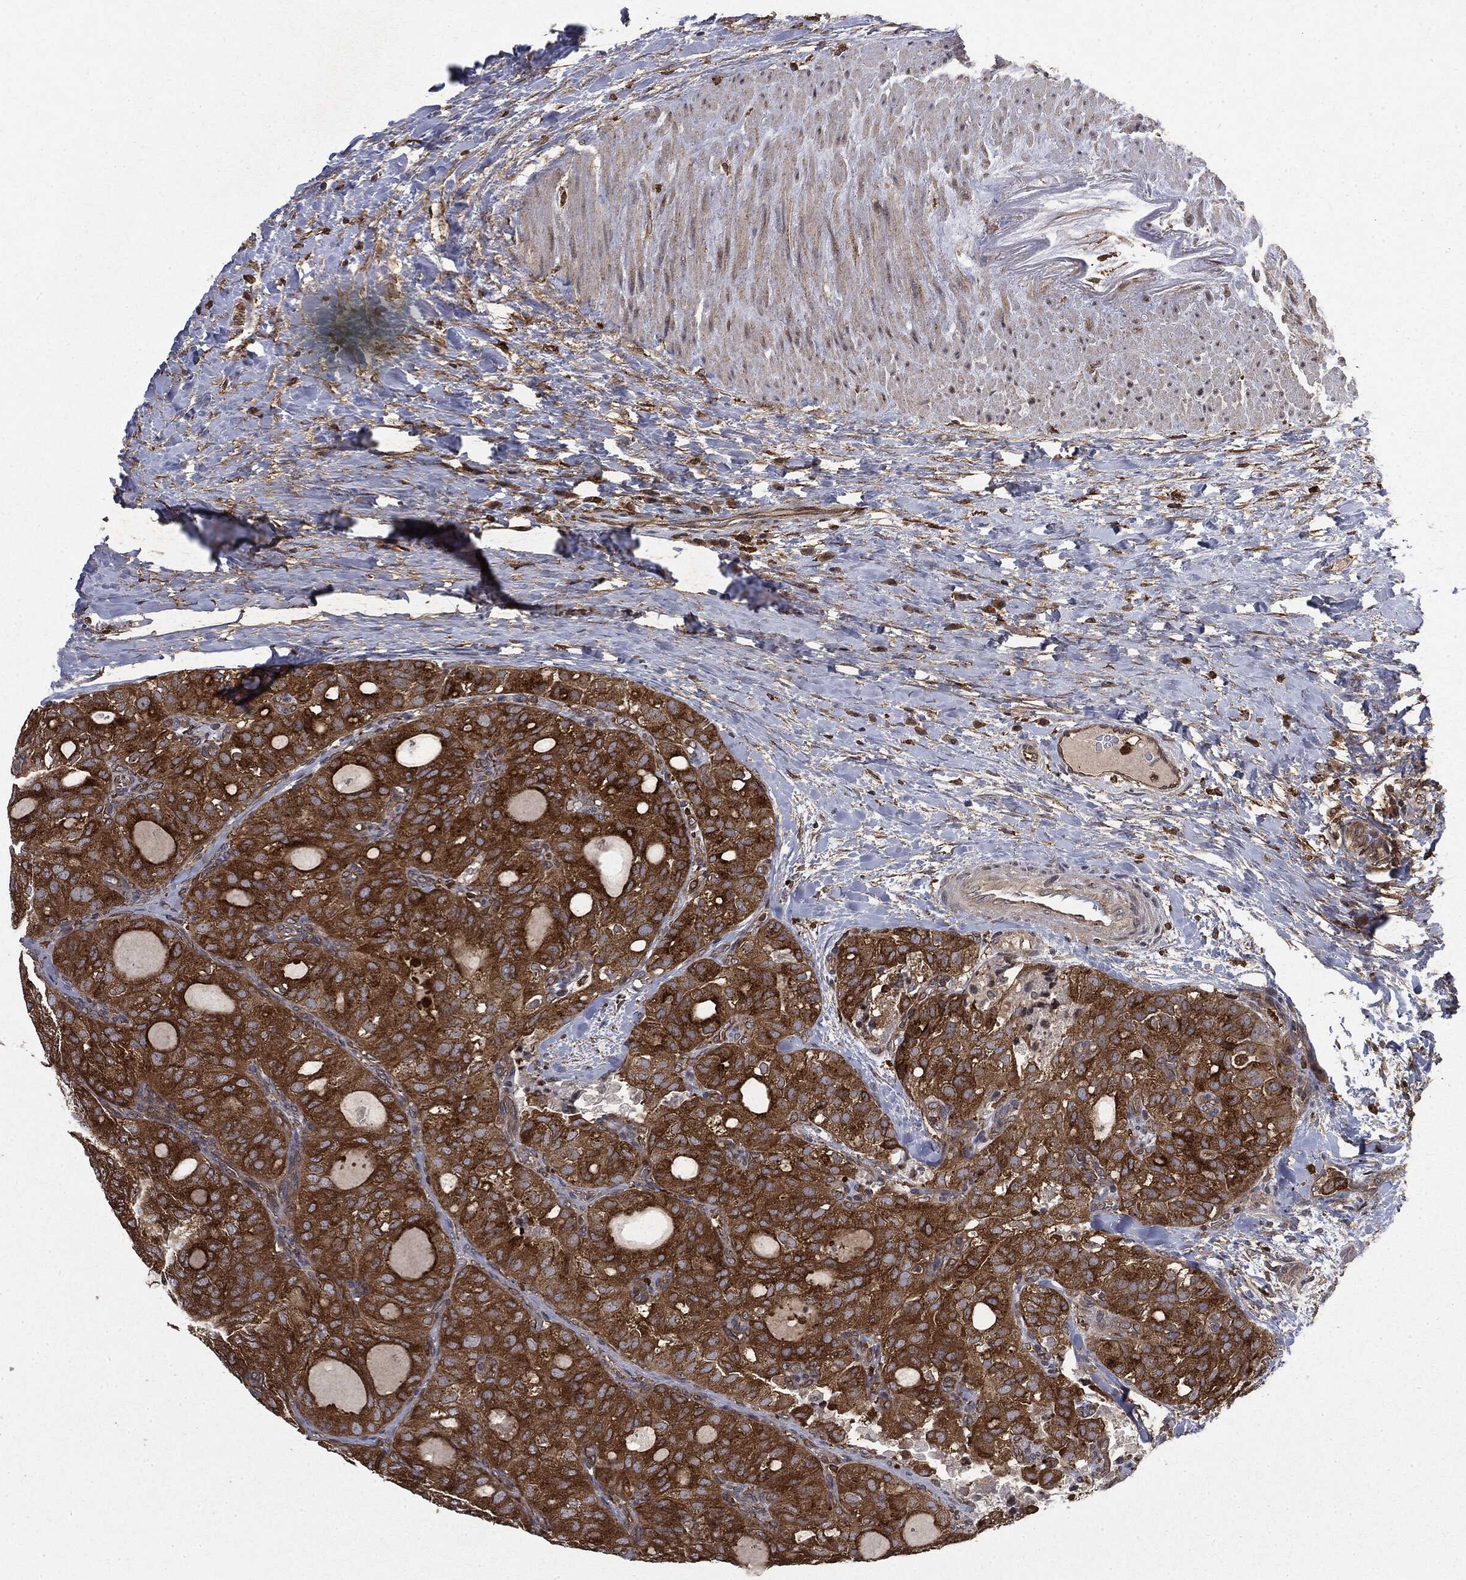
{"staining": {"intensity": "moderate", "quantity": ">75%", "location": "cytoplasmic/membranous"}, "tissue": "thyroid cancer", "cell_type": "Tumor cells", "image_type": "cancer", "snomed": [{"axis": "morphology", "description": "Follicular adenoma carcinoma, NOS"}, {"axis": "topography", "description": "Thyroid gland"}], "caption": "A photomicrograph of thyroid cancer (follicular adenoma carcinoma) stained for a protein exhibits moderate cytoplasmic/membranous brown staining in tumor cells.", "gene": "SNX5", "patient": {"sex": "male", "age": 75}}